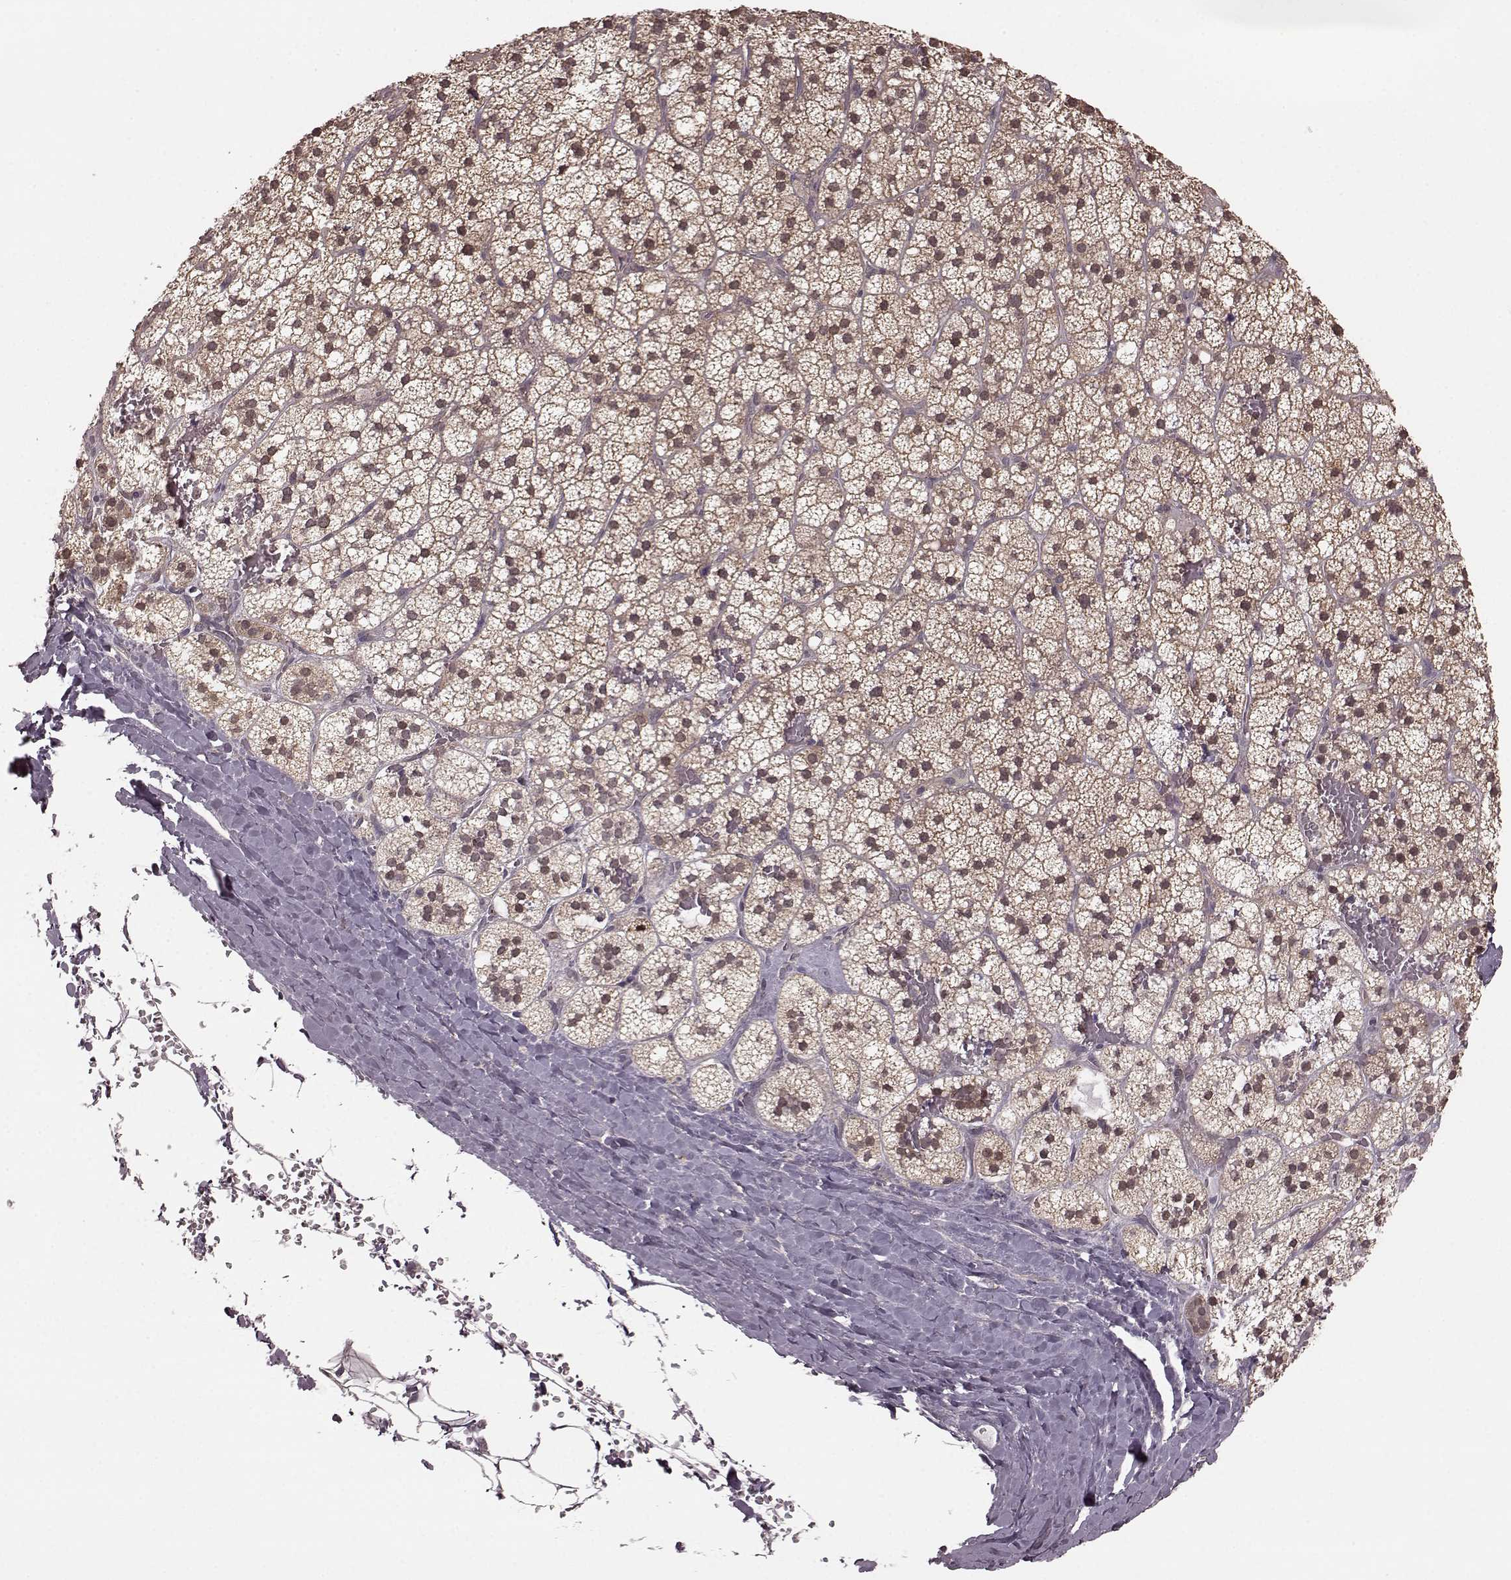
{"staining": {"intensity": "moderate", "quantity": "25%-75%", "location": "cytoplasmic/membranous,nuclear"}, "tissue": "adrenal gland", "cell_type": "Glandular cells", "image_type": "normal", "snomed": [{"axis": "morphology", "description": "Normal tissue, NOS"}, {"axis": "topography", "description": "Adrenal gland"}], "caption": "The immunohistochemical stain shows moderate cytoplasmic/membranous,nuclear positivity in glandular cells of normal adrenal gland.", "gene": "GSS", "patient": {"sex": "male", "age": 53}}